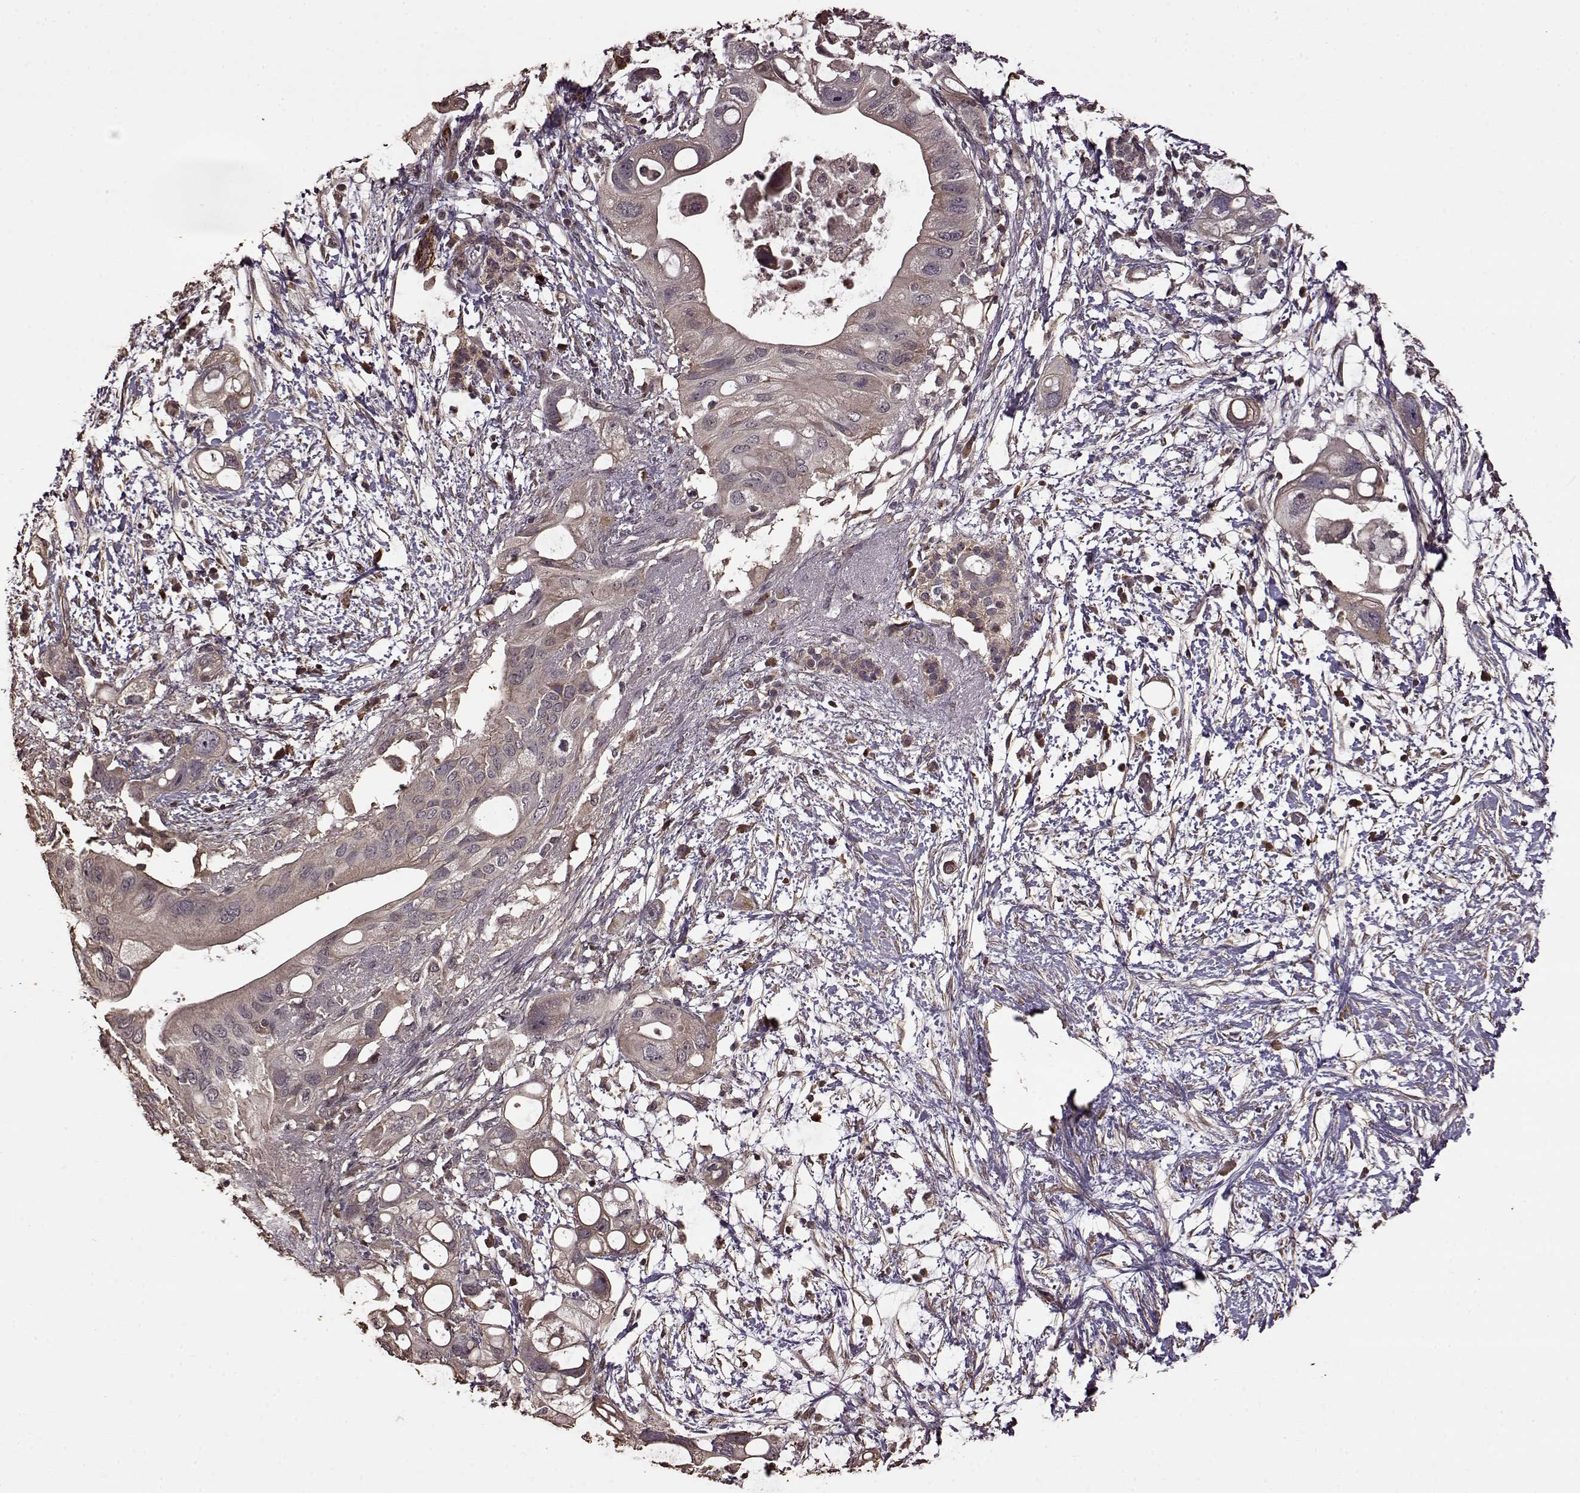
{"staining": {"intensity": "negative", "quantity": "none", "location": "none"}, "tissue": "pancreatic cancer", "cell_type": "Tumor cells", "image_type": "cancer", "snomed": [{"axis": "morphology", "description": "Adenocarcinoma, NOS"}, {"axis": "topography", "description": "Pancreas"}], "caption": "Immunohistochemistry (IHC) histopathology image of human pancreatic cancer stained for a protein (brown), which demonstrates no expression in tumor cells.", "gene": "FBXW11", "patient": {"sex": "female", "age": 72}}